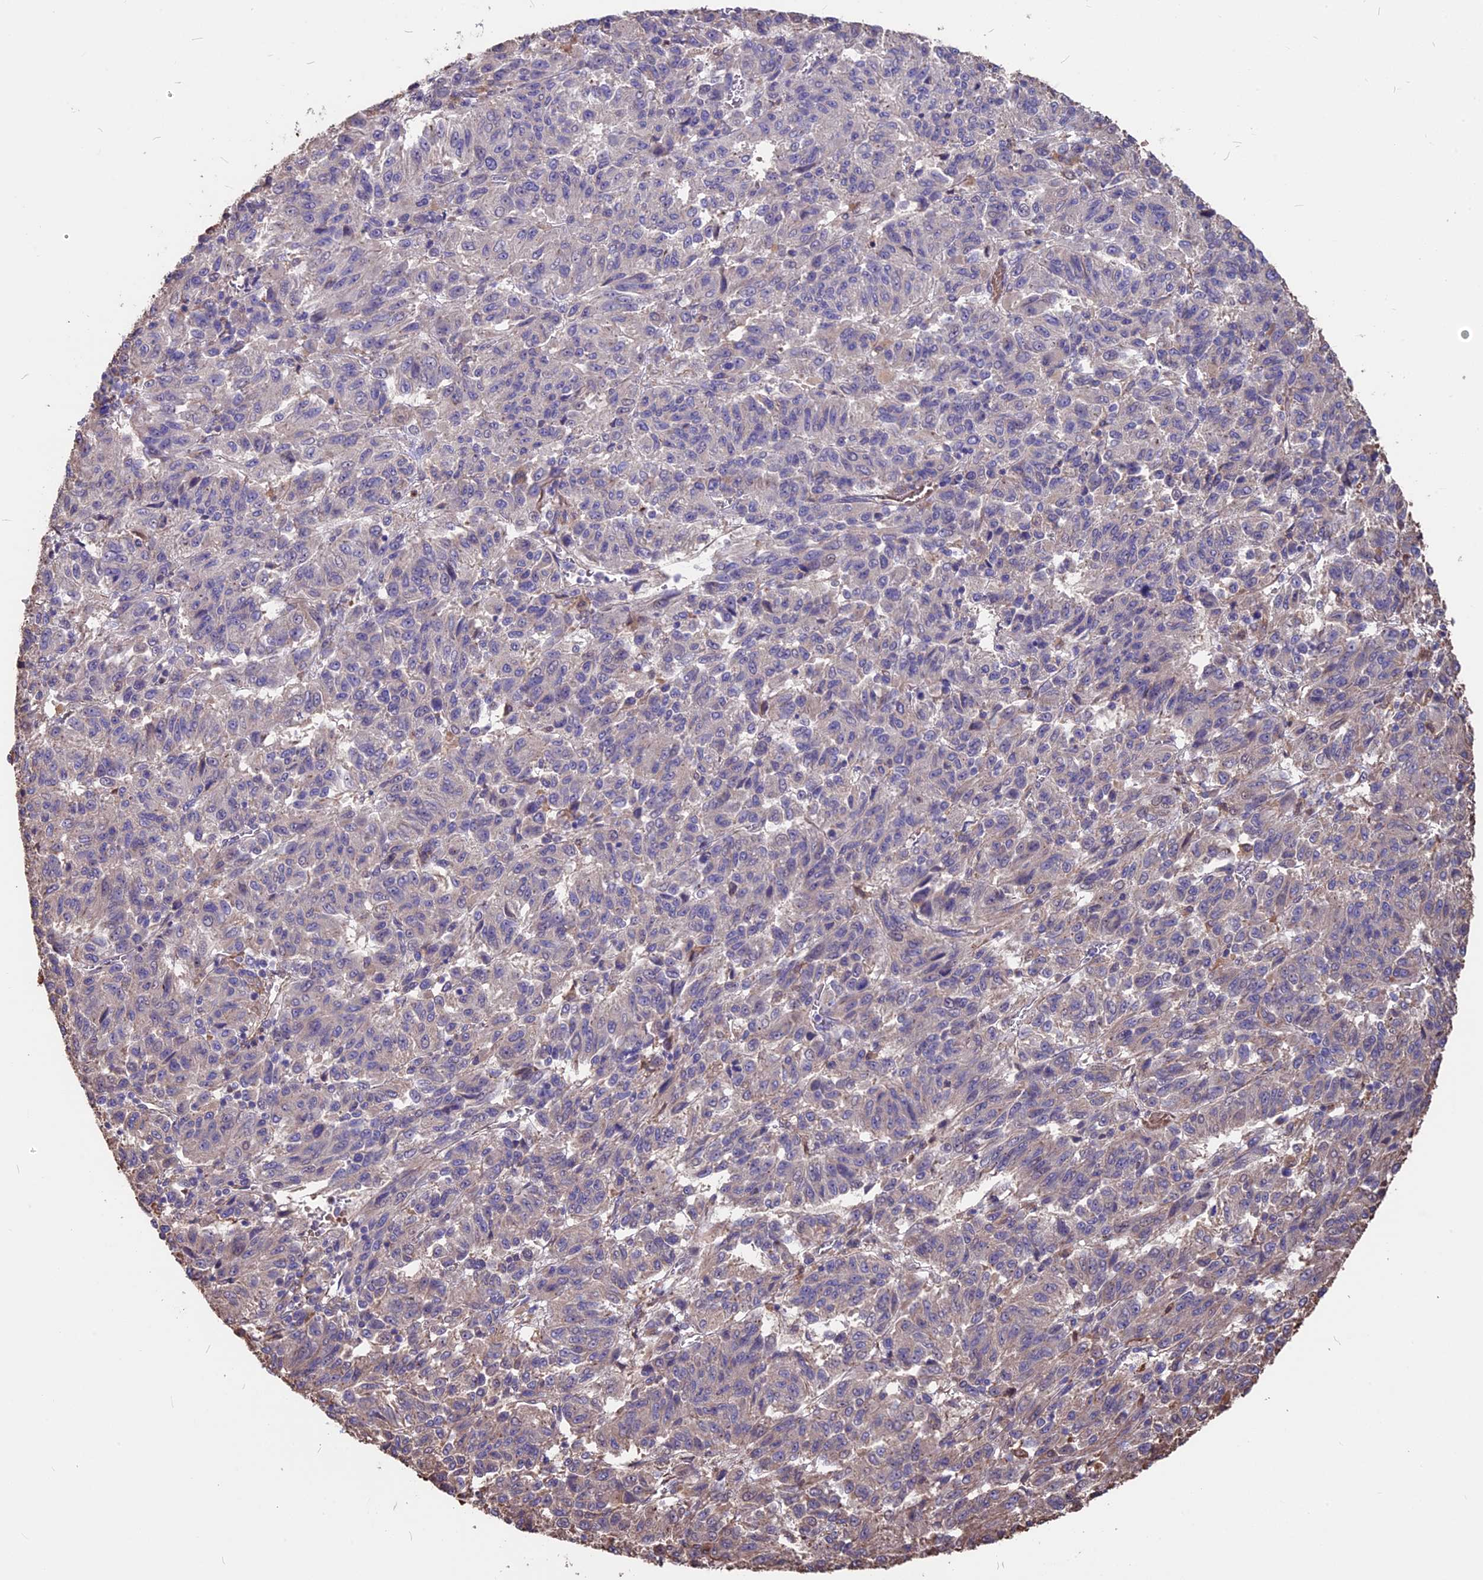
{"staining": {"intensity": "negative", "quantity": "none", "location": "none"}, "tissue": "melanoma", "cell_type": "Tumor cells", "image_type": "cancer", "snomed": [{"axis": "morphology", "description": "Malignant melanoma, Metastatic site"}, {"axis": "topography", "description": "Lung"}], "caption": "Malignant melanoma (metastatic site) was stained to show a protein in brown. There is no significant expression in tumor cells.", "gene": "SEH1L", "patient": {"sex": "male", "age": 64}}